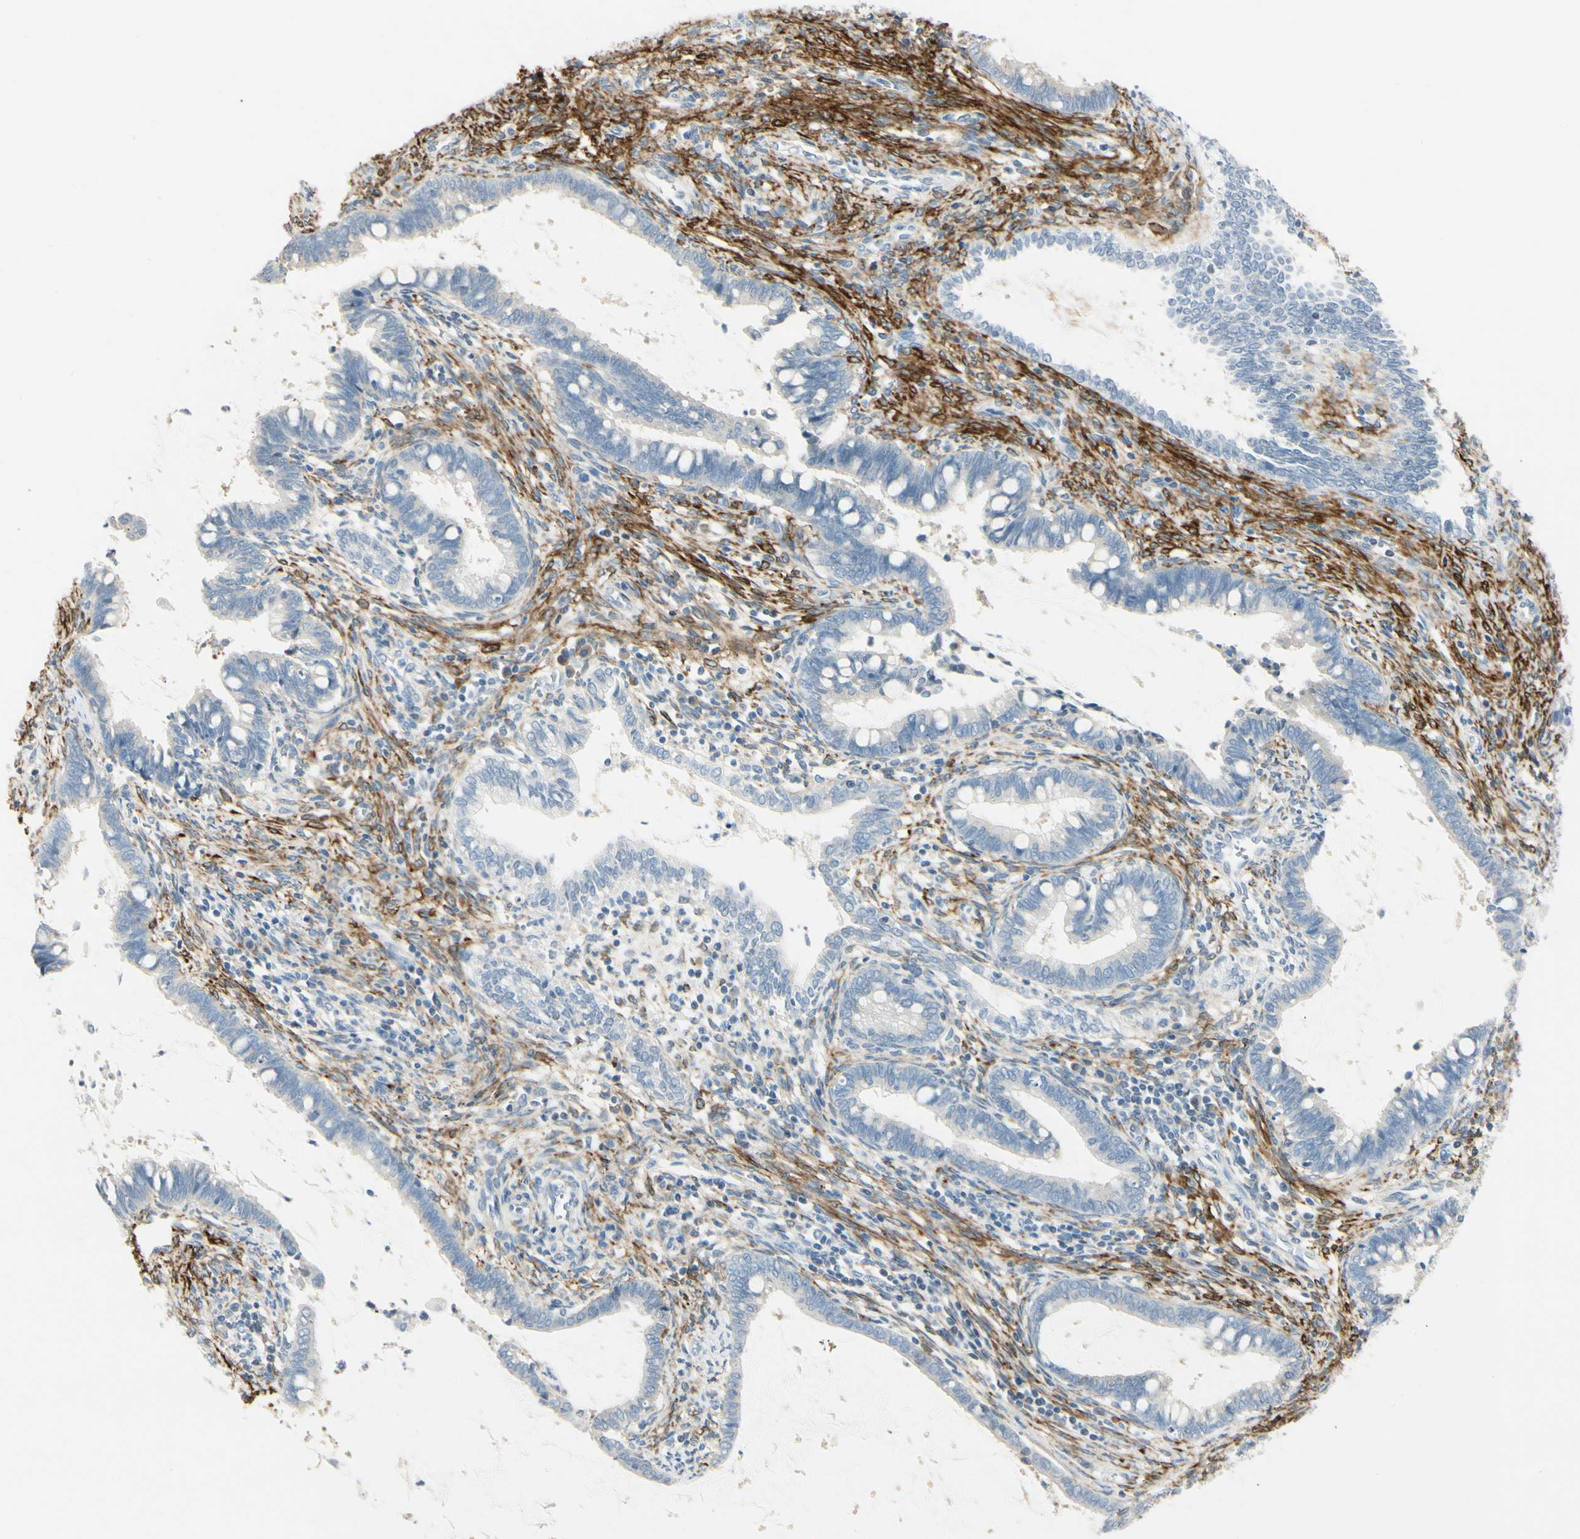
{"staining": {"intensity": "negative", "quantity": "none", "location": "none"}, "tissue": "cervical cancer", "cell_type": "Tumor cells", "image_type": "cancer", "snomed": [{"axis": "morphology", "description": "Adenocarcinoma, NOS"}, {"axis": "topography", "description": "Cervix"}], "caption": "This is a image of IHC staining of cervical cancer, which shows no expression in tumor cells.", "gene": "AMPH", "patient": {"sex": "female", "age": 44}}